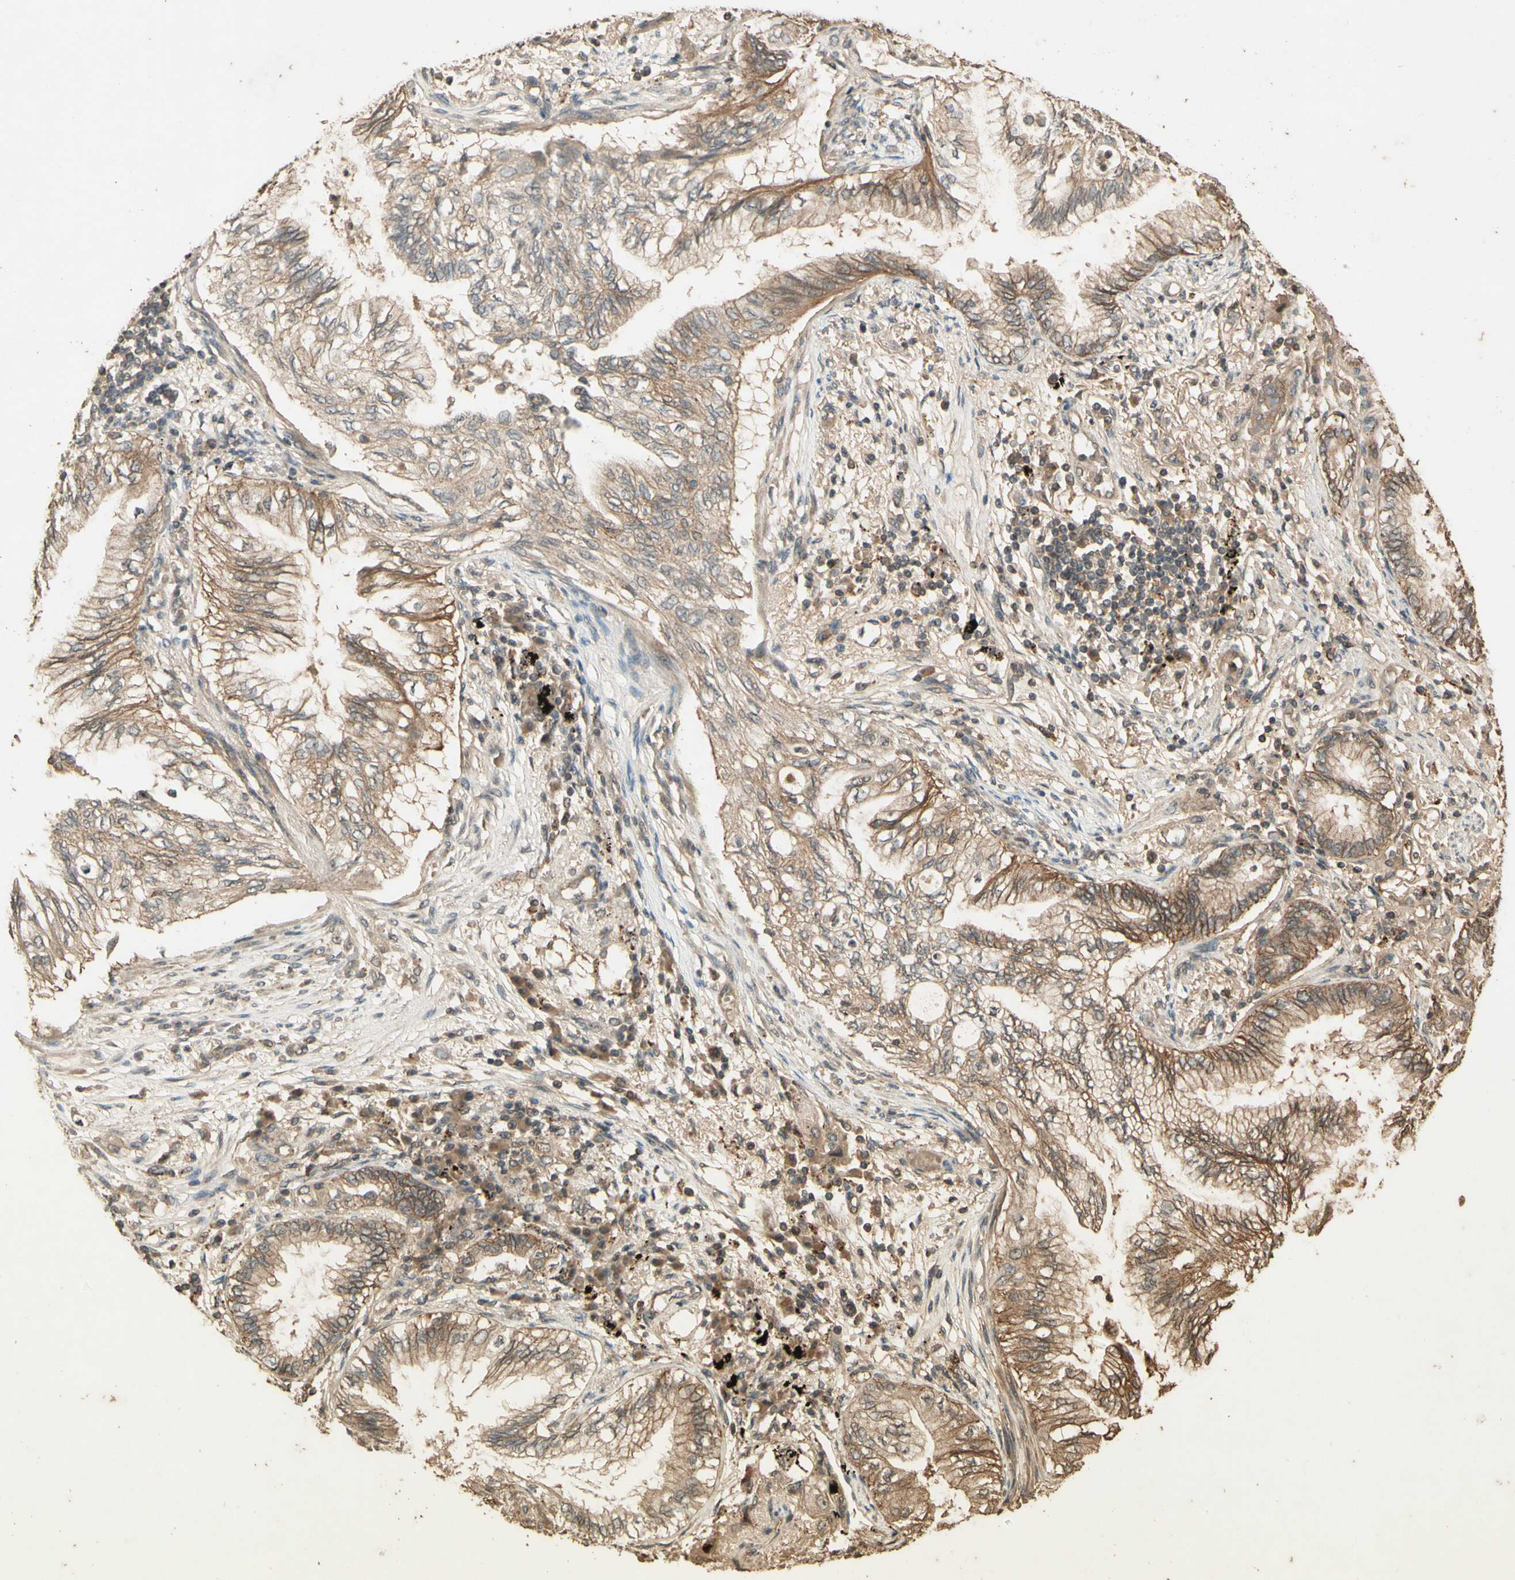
{"staining": {"intensity": "moderate", "quantity": ">75%", "location": "cytoplasmic/membranous"}, "tissue": "lung cancer", "cell_type": "Tumor cells", "image_type": "cancer", "snomed": [{"axis": "morphology", "description": "Normal tissue, NOS"}, {"axis": "morphology", "description": "Adenocarcinoma, NOS"}, {"axis": "topography", "description": "Bronchus"}, {"axis": "topography", "description": "Lung"}], "caption": "Lung cancer (adenocarcinoma) stained with a protein marker exhibits moderate staining in tumor cells.", "gene": "SMAD9", "patient": {"sex": "female", "age": 70}}